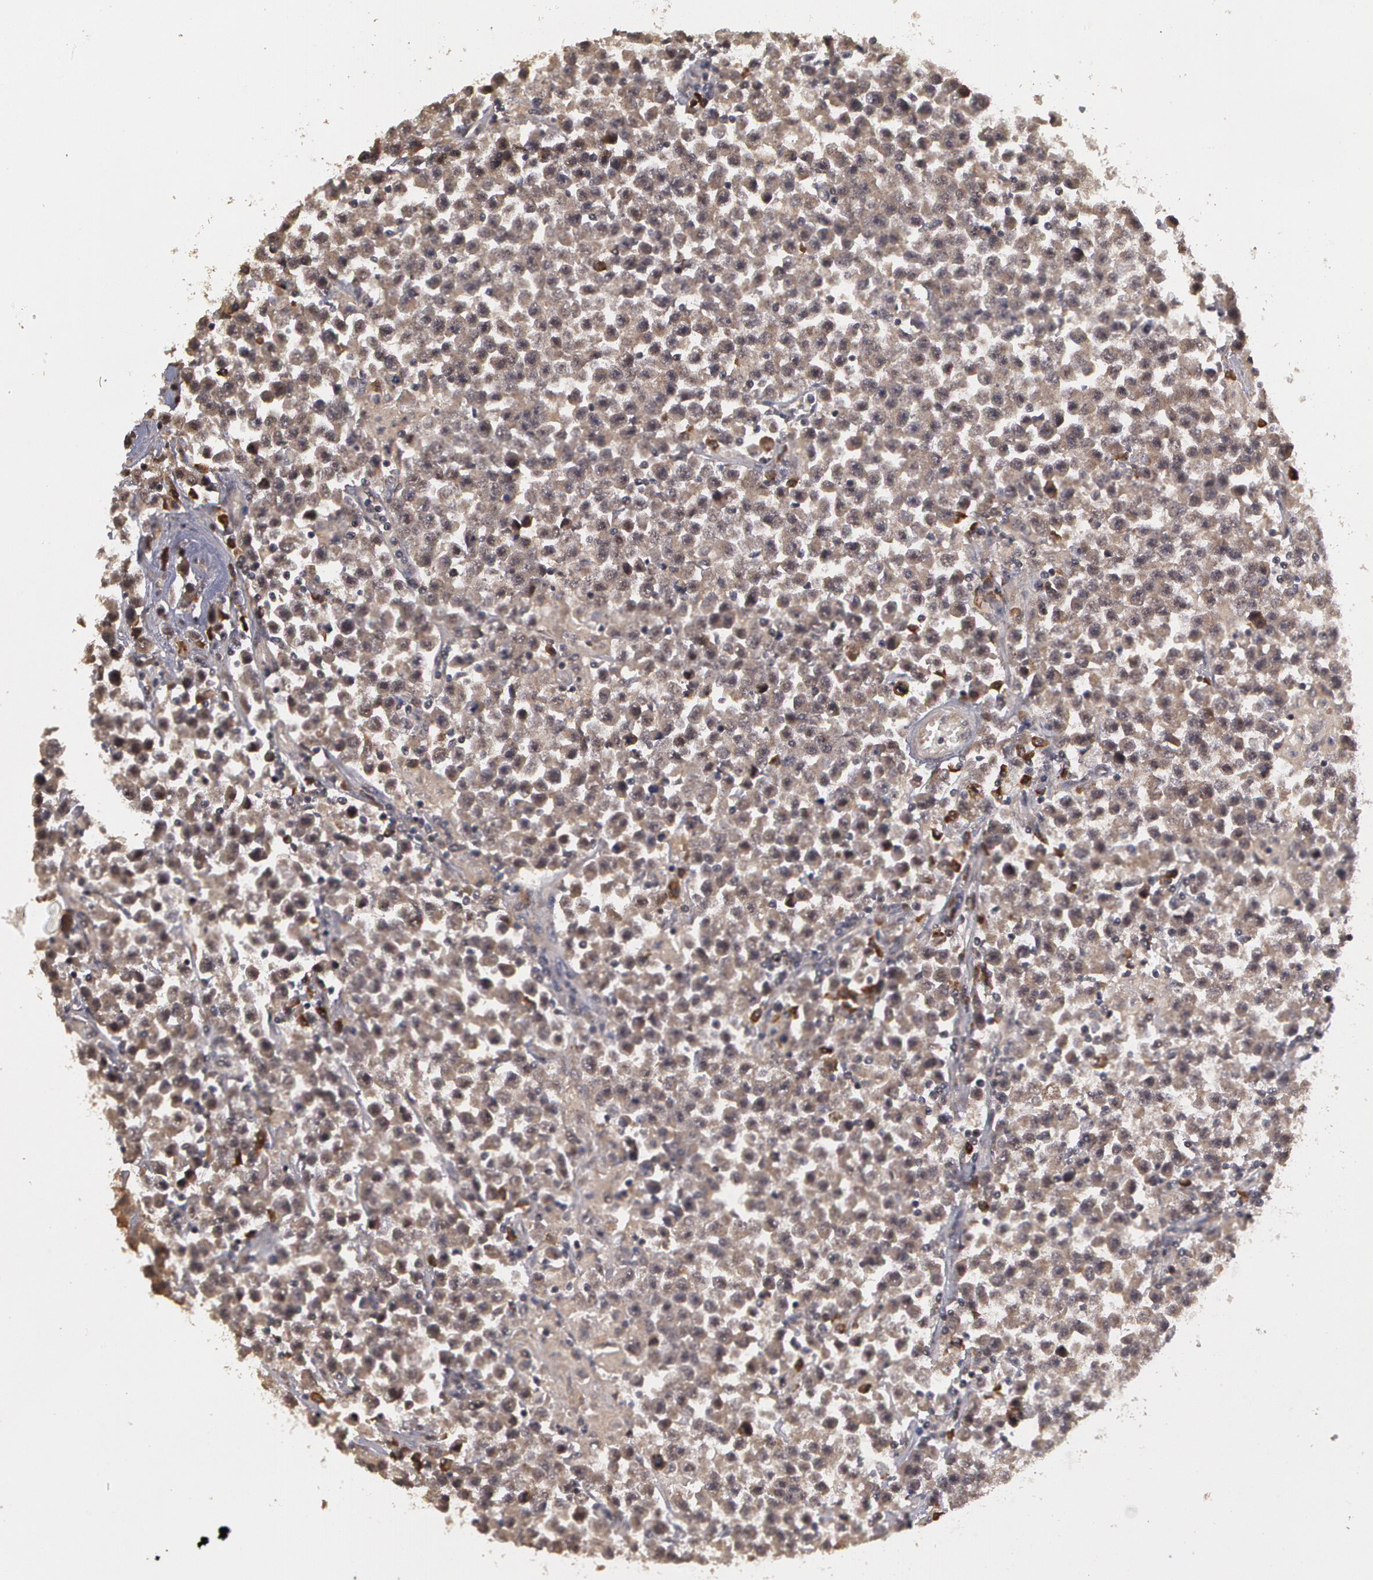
{"staining": {"intensity": "moderate", "quantity": ">75%", "location": "cytoplasmic/membranous,nuclear"}, "tissue": "testis cancer", "cell_type": "Tumor cells", "image_type": "cancer", "snomed": [{"axis": "morphology", "description": "Seminoma, NOS"}, {"axis": "topography", "description": "Testis"}], "caption": "This image exhibits immunohistochemistry (IHC) staining of testis seminoma, with medium moderate cytoplasmic/membranous and nuclear positivity in about >75% of tumor cells.", "gene": "GLIS1", "patient": {"sex": "male", "age": 33}}